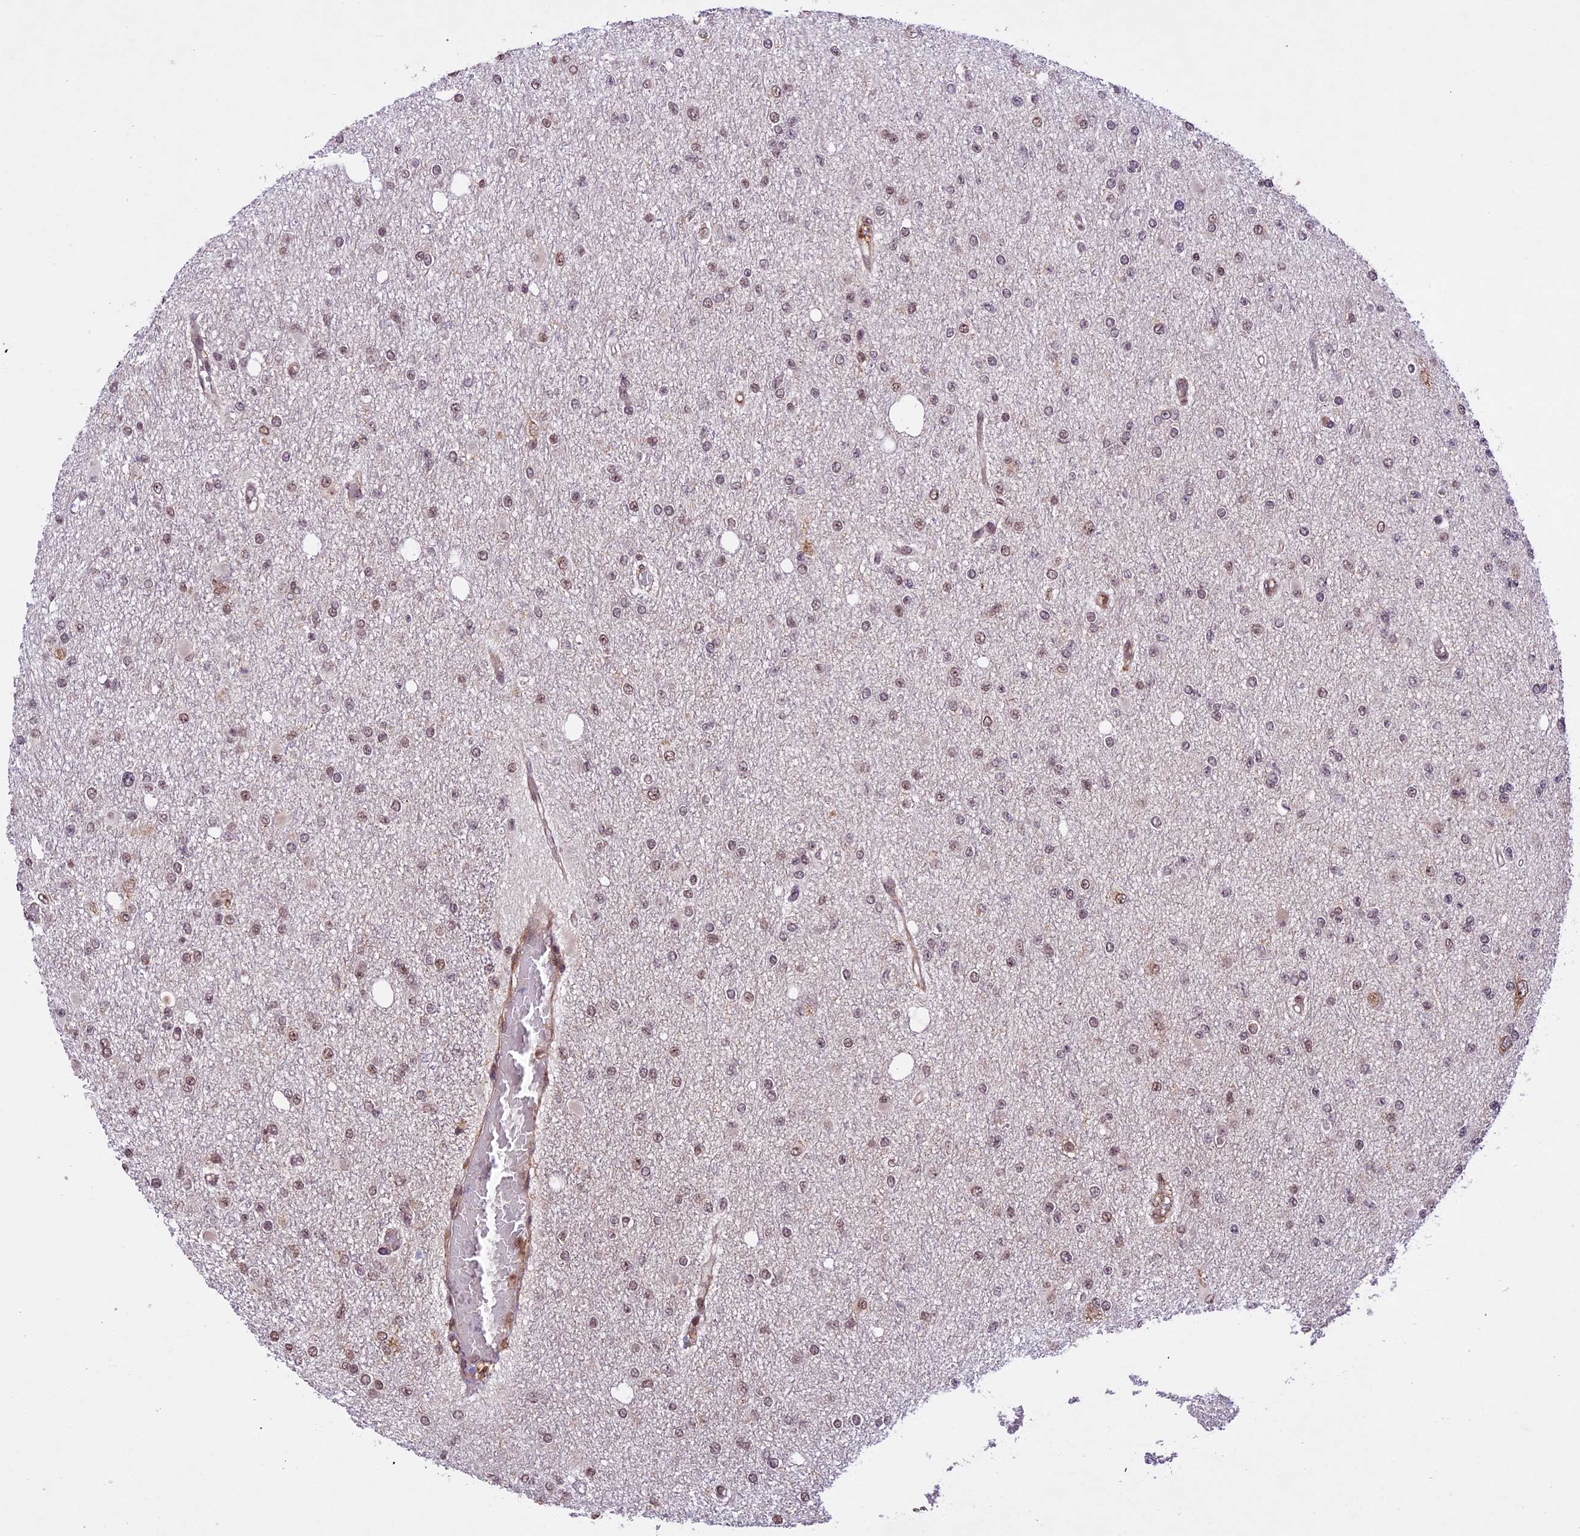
{"staining": {"intensity": "weak", "quantity": "25%-75%", "location": "nuclear"}, "tissue": "glioma", "cell_type": "Tumor cells", "image_type": "cancer", "snomed": [{"axis": "morphology", "description": "Glioma, malignant, Low grade"}, {"axis": "topography", "description": "Brain"}], "caption": "Human malignant low-grade glioma stained with a protein marker exhibits weak staining in tumor cells.", "gene": "DHX38", "patient": {"sex": "female", "age": 22}}